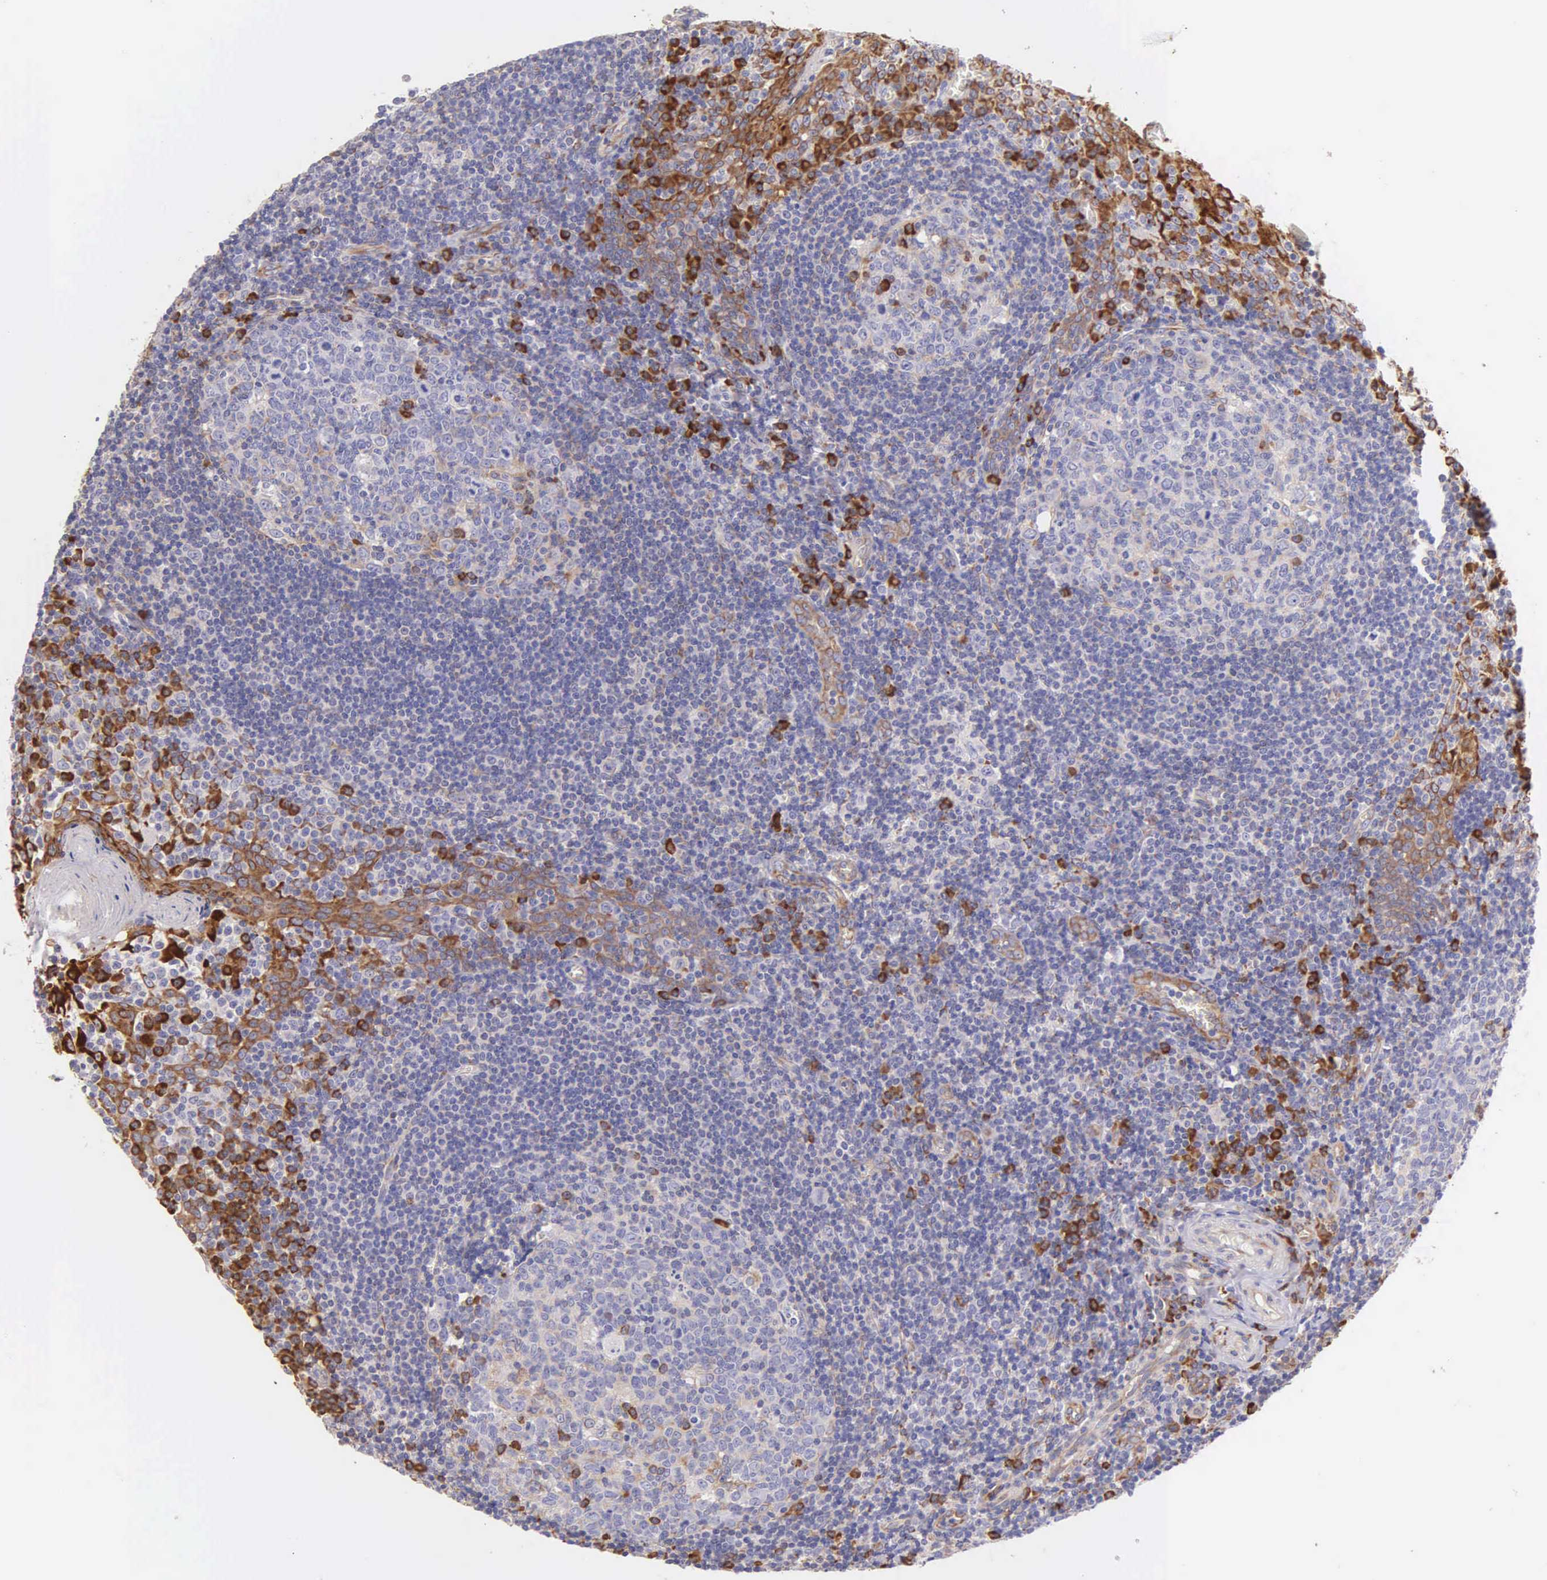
{"staining": {"intensity": "strong", "quantity": "<25%", "location": "cytoplasmic/membranous"}, "tissue": "tonsil", "cell_type": "Germinal center cells", "image_type": "normal", "snomed": [{"axis": "morphology", "description": "Normal tissue, NOS"}, {"axis": "topography", "description": "Tonsil"}], "caption": "Unremarkable tonsil was stained to show a protein in brown. There is medium levels of strong cytoplasmic/membranous expression in about <25% of germinal center cells. (DAB (3,3'-diaminobenzidine) IHC with brightfield microscopy, high magnification).", "gene": "CKAP4", "patient": {"sex": "female", "age": 41}}